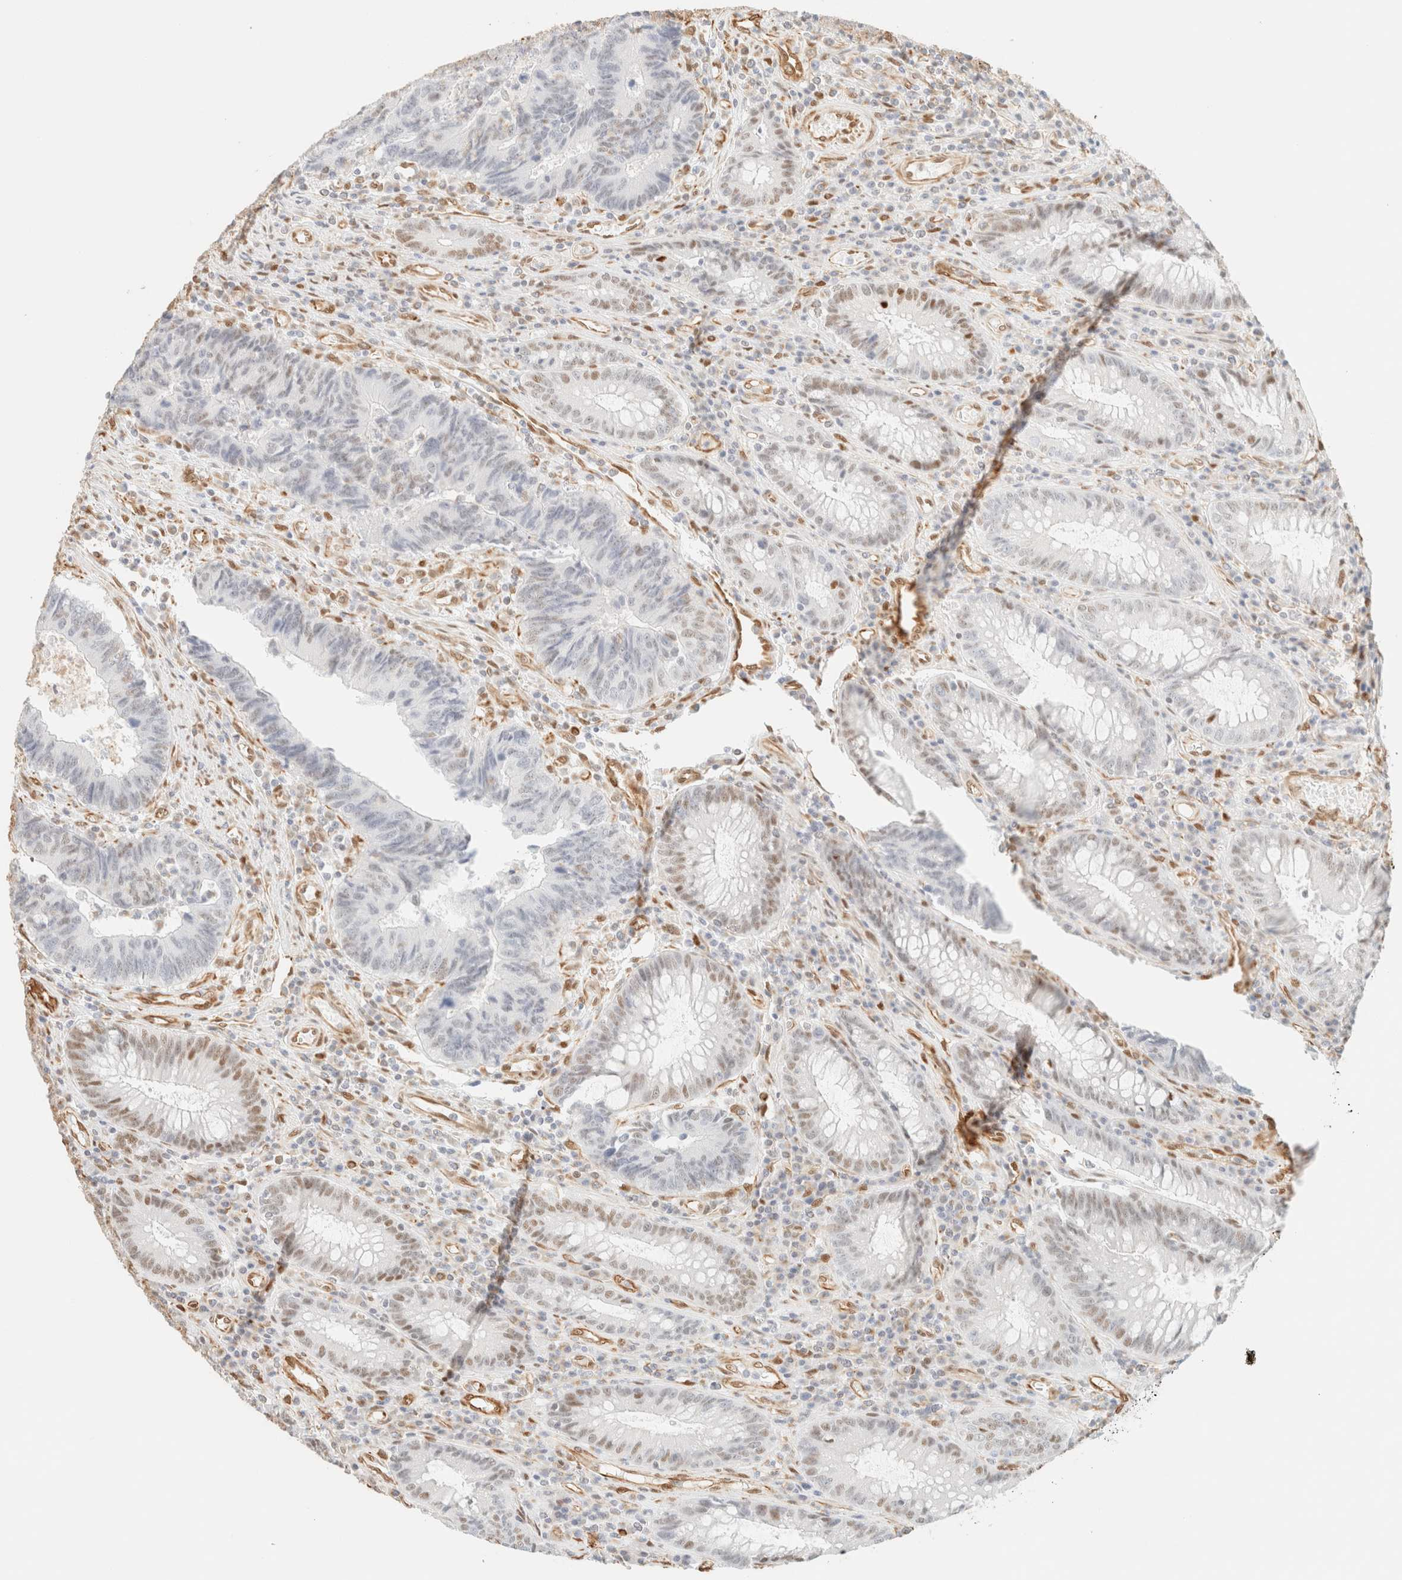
{"staining": {"intensity": "negative", "quantity": "none", "location": "none"}, "tissue": "colorectal cancer", "cell_type": "Tumor cells", "image_type": "cancer", "snomed": [{"axis": "morphology", "description": "Adenocarcinoma, NOS"}, {"axis": "topography", "description": "Rectum"}], "caption": "This is a photomicrograph of IHC staining of colorectal adenocarcinoma, which shows no positivity in tumor cells.", "gene": "ZSCAN18", "patient": {"sex": "male", "age": 84}}